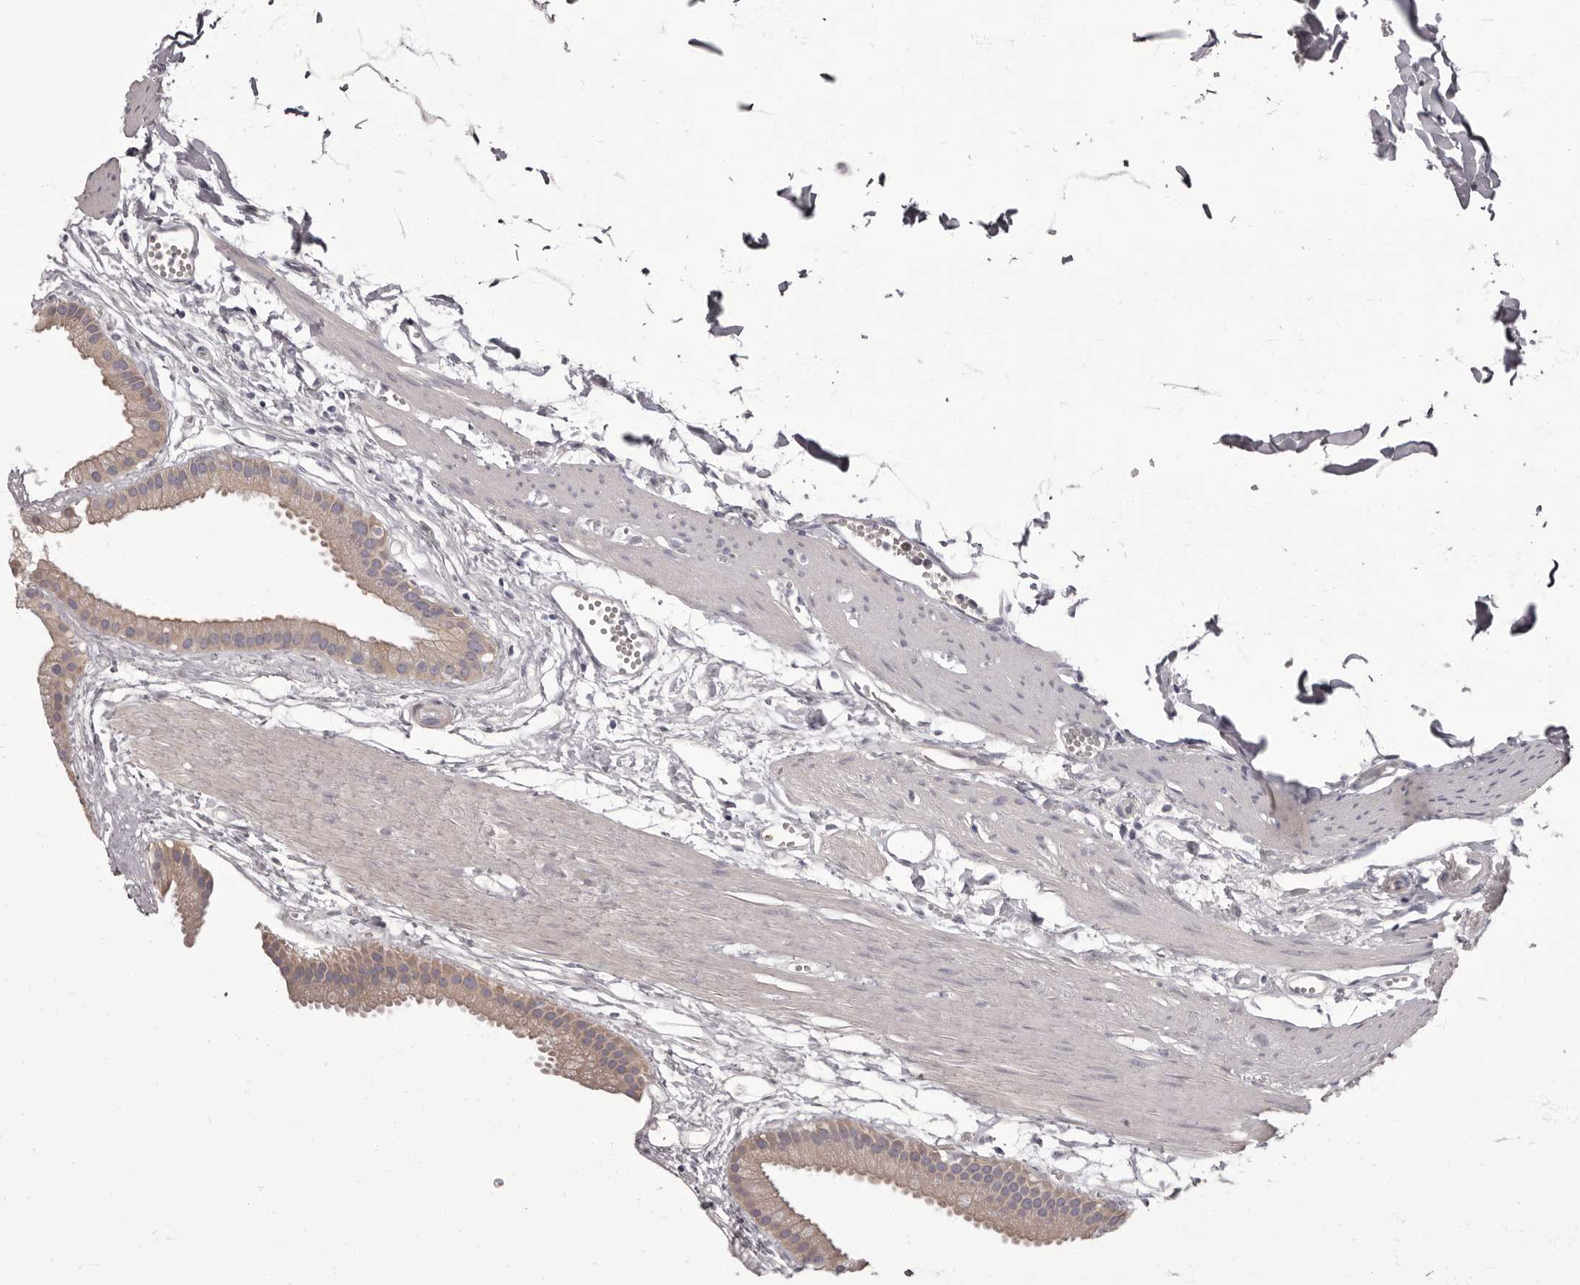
{"staining": {"intensity": "moderate", "quantity": ">75%", "location": "cytoplasmic/membranous"}, "tissue": "gallbladder", "cell_type": "Glandular cells", "image_type": "normal", "snomed": [{"axis": "morphology", "description": "Normal tissue, NOS"}, {"axis": "topography", "description": "Gallbladder"}], "caption": "A brown stain labels moderate cytoplasmic/membranous positivity of a protein in glandular cells of unremarkable gallbladder. (DAB IHC with brightfield microscopy, high magnification).", "gene": "APEH", "patient": {"sex": "female", "age": 64}}